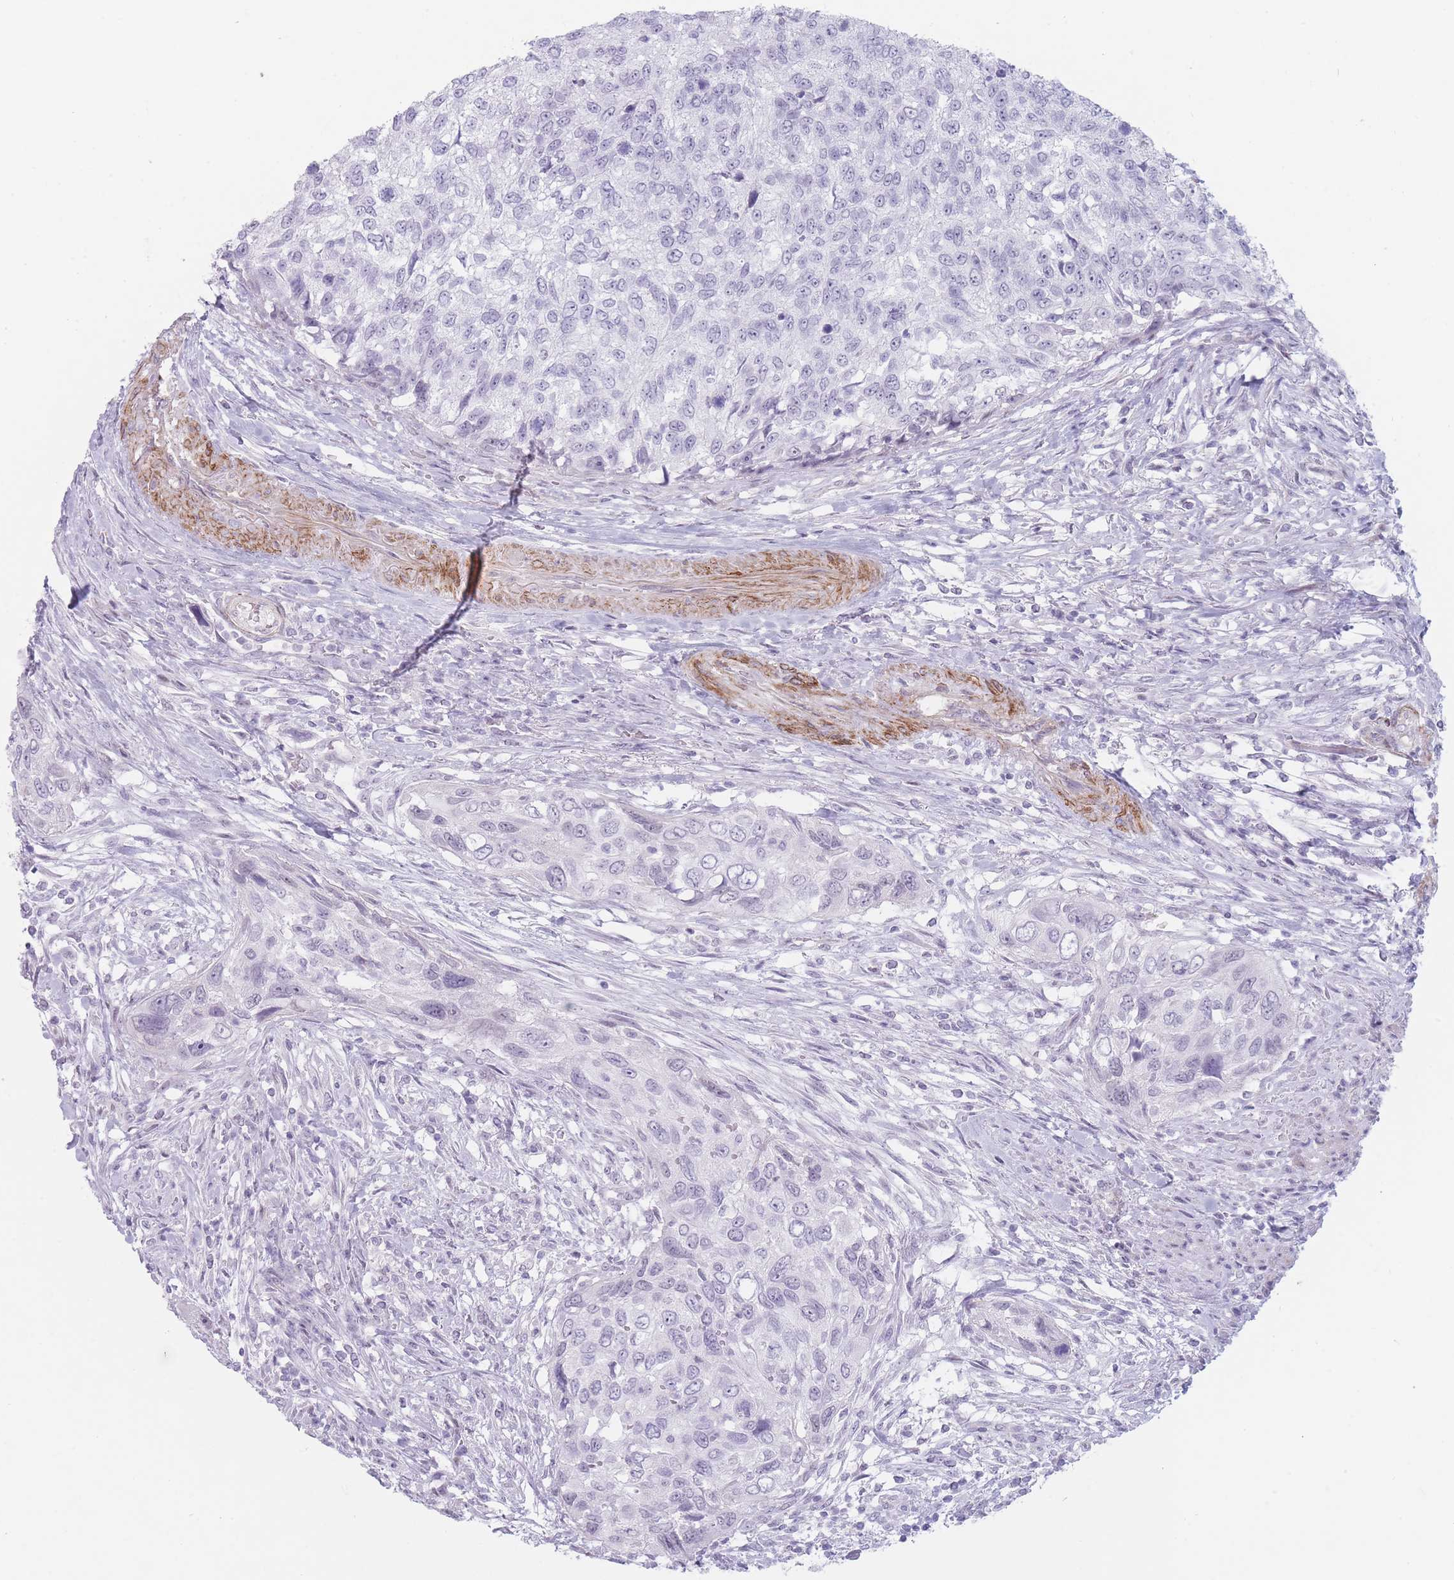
{"staining": {"intensity": "negative", "quantity": "none", "location": "none"}, "tissue": "urothelial cancer", "cell_type": "Tumor cells", "image_type": "cancer", "snomed": [{"axis": "morphology", "description": "Urothelial carcinoma, High grade"}, {"axis": "topography", "description": "Urinary bladder"}], "caption": "High power microscopy photomicrograph of an immunohistochemistry micrograph of urothelial cancer, revealing no significant expression in tumor cells.", "gene": "IFNA6", "patient": {"sex": "female", "age": 60}}